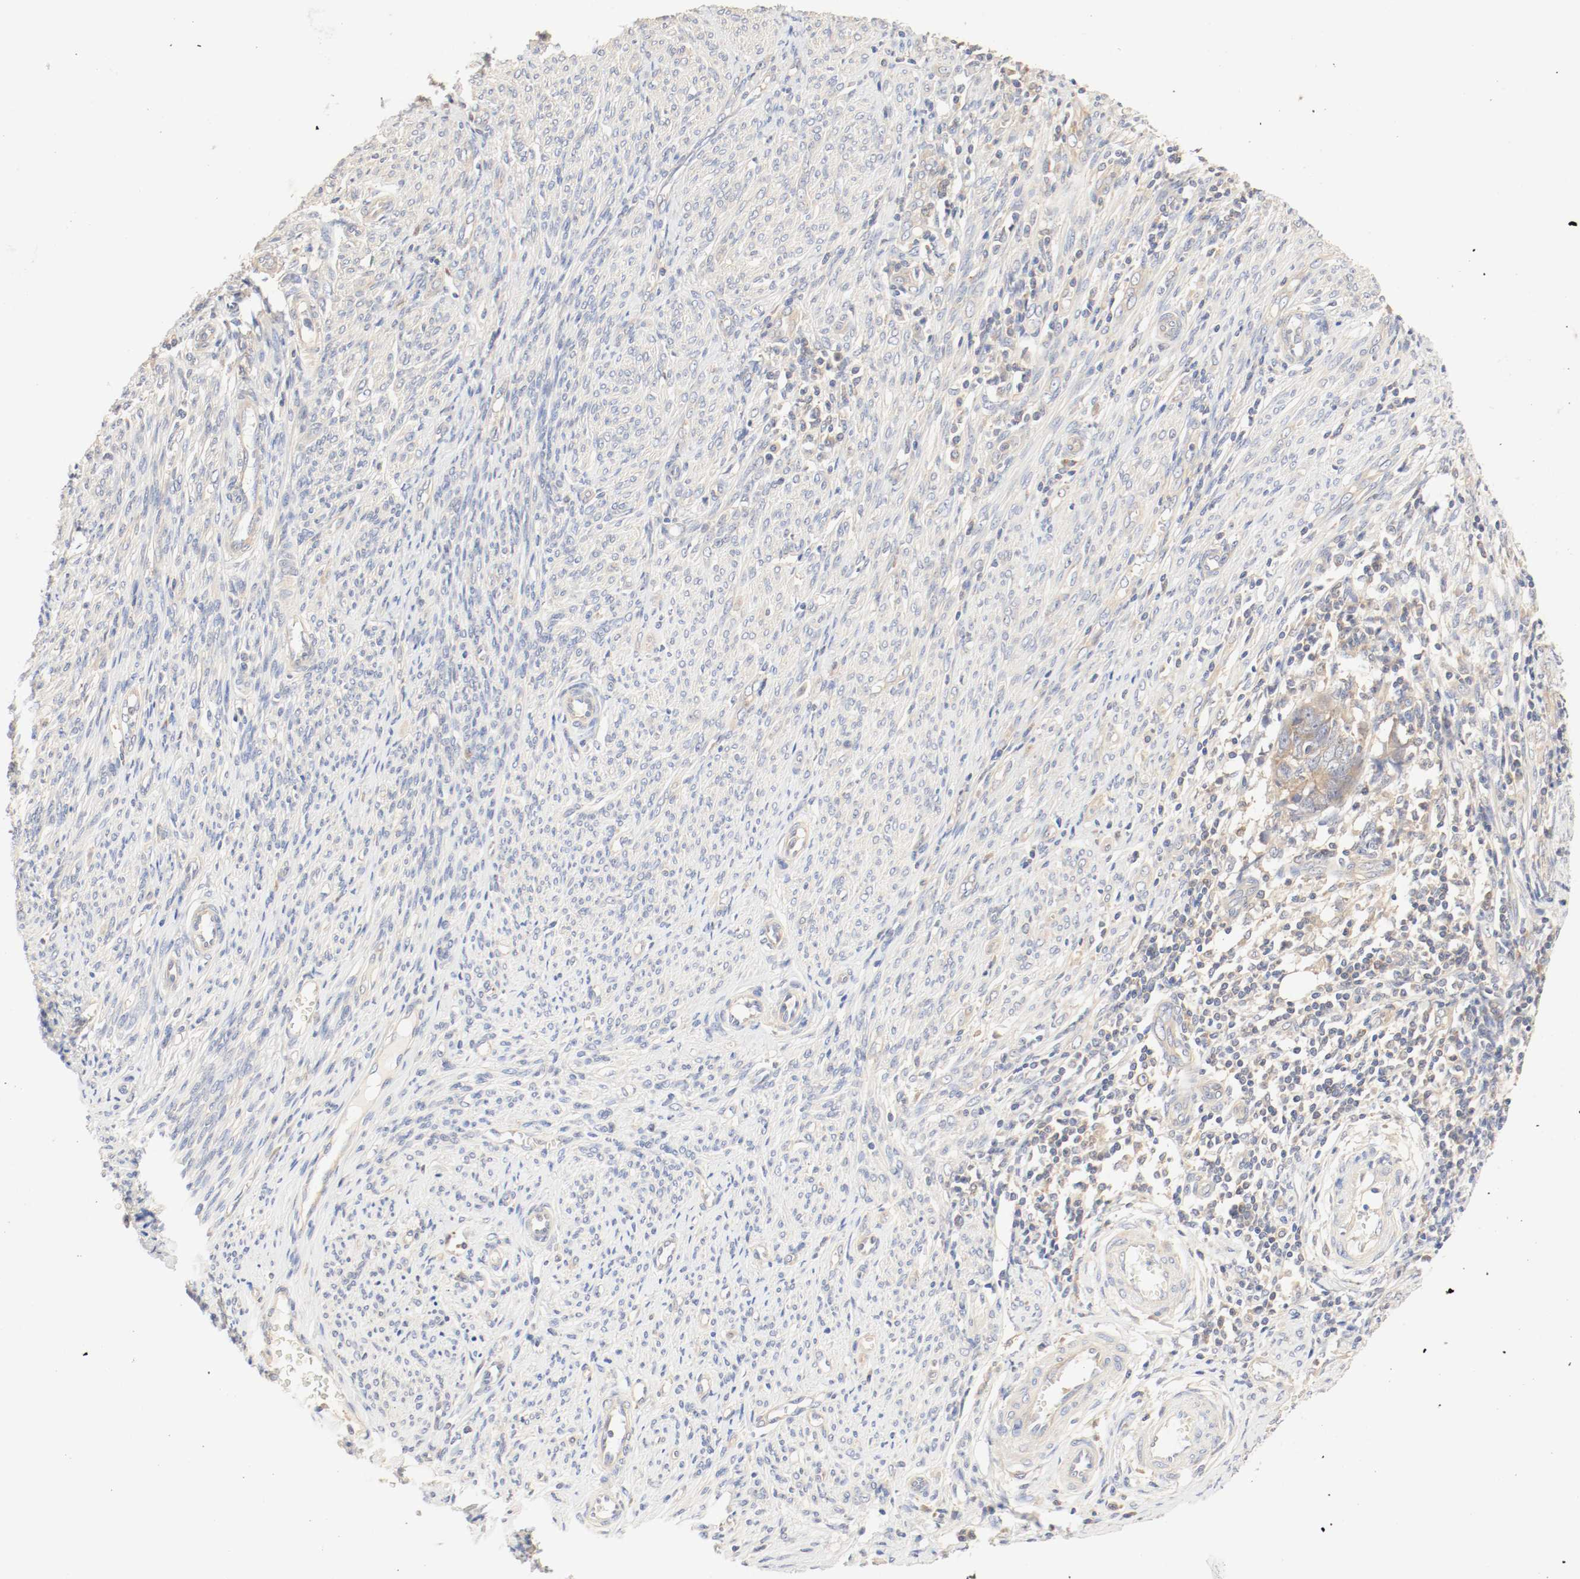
{"staining": {"intensity": "moderate", "quantity": ">75%", "location": "cytoplasmic/membranous"}, "tissue": "endometrial cancer", "cell_type": "Tumor cells", "image_type": "cancer", "snomed": [{"axis": "morphology", "description": "Adenocarcinoma, NOS"}, {"axis": "topography", "description": "Endometrium"}], "caption": "A brown stain highlights moderate cytoplasmic/membranous positivity of a protein in endometrial adenocarcinoma tumor cells.", "gene": "GIT1", "patient": {"sex": "female", "age": 75}}